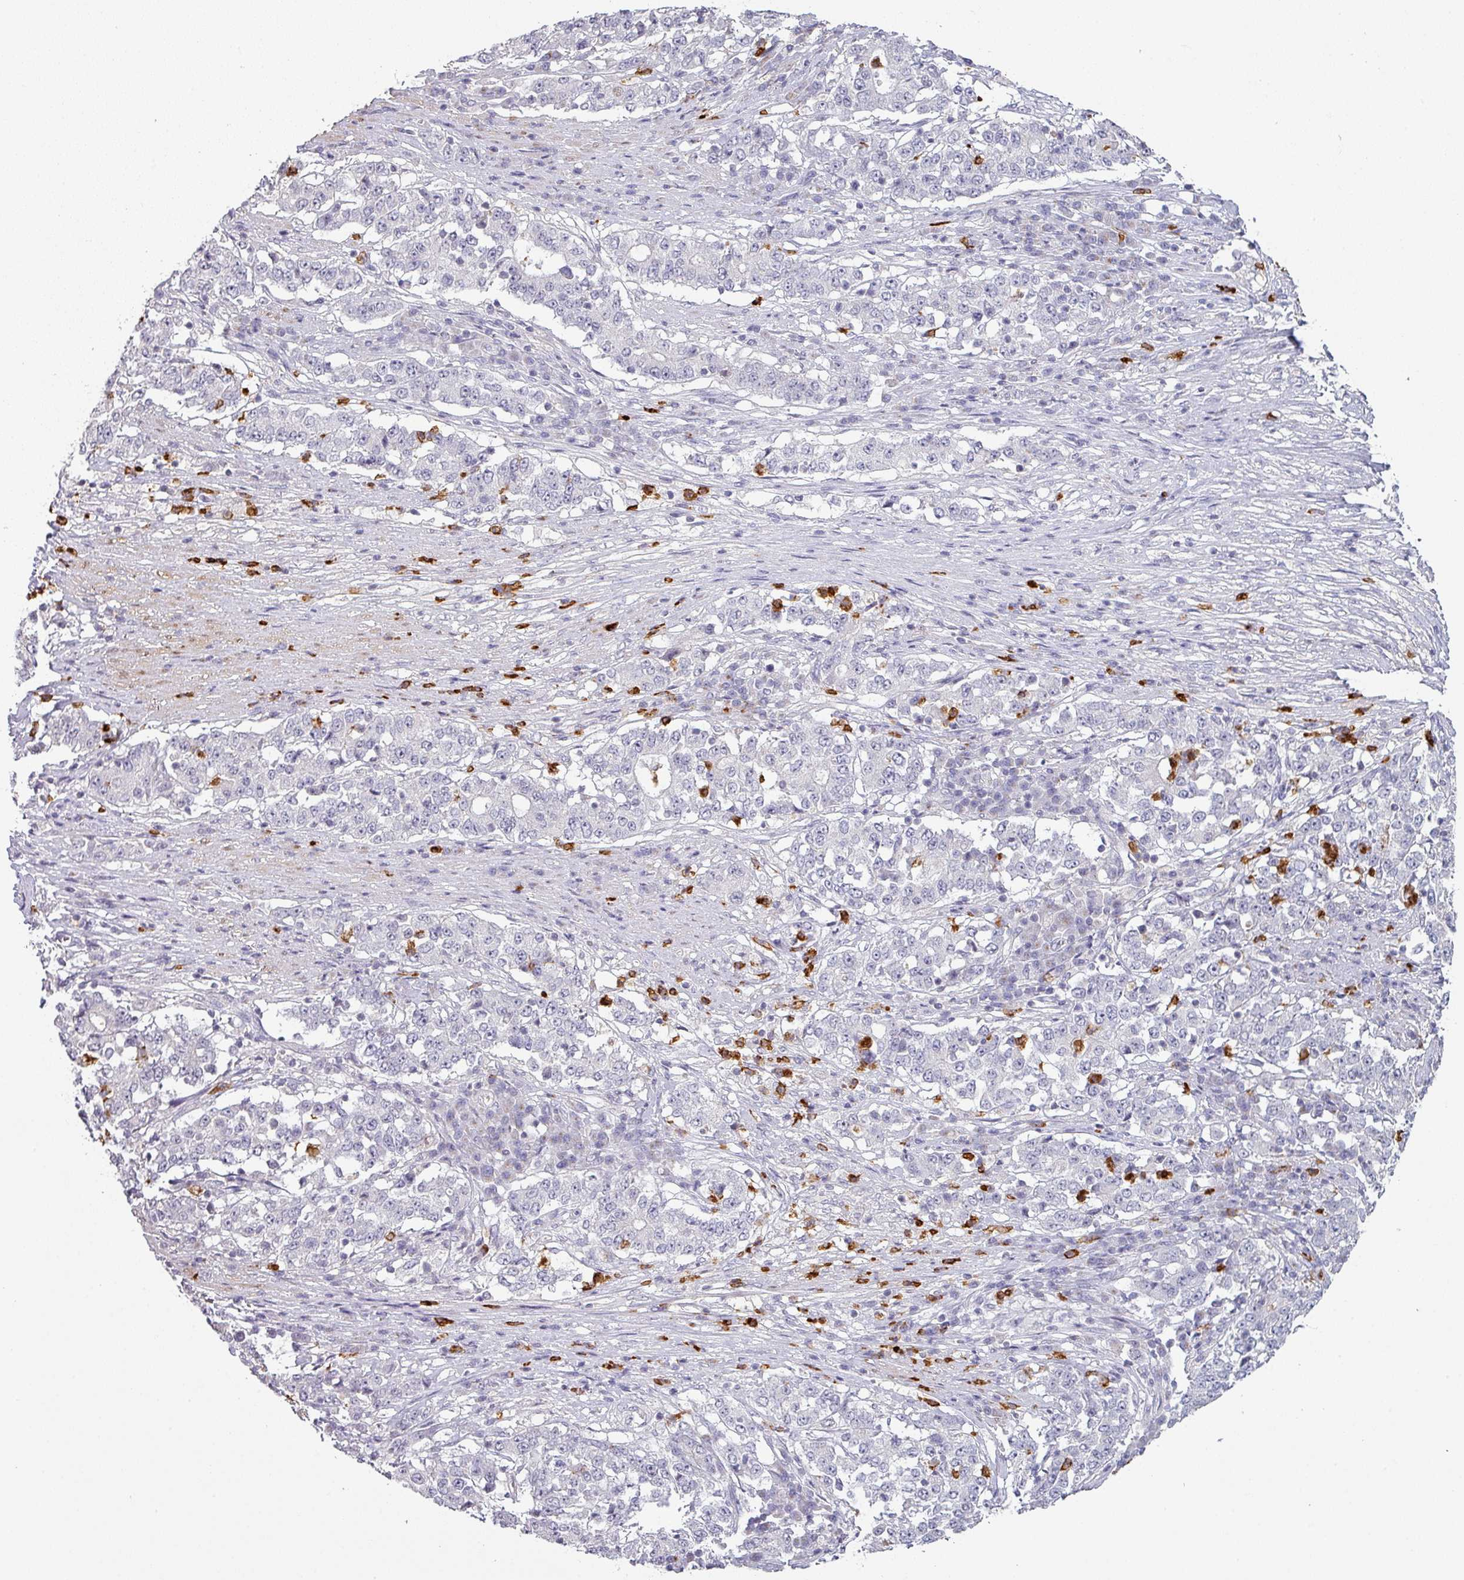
{"staining": {"intensity": "negative", "quantity": "none", "location": "none"}, "tissue": "stomach cancer", "cell_type": "Tumor cells", "image_type": "cancer", "snomed": [{"axis": "morphology", "description": "Adenocarcinoma, NOS"}, {"axis": "topography", "description": "Stomach"}], "caption": "Immunohistochemistry histopathology image of stomach cancer stained for a protein (brown), which reveals no positivity in tumor cells.", "gene": "MAGEC3", "patient": {"sex": "male", "age": 59}}